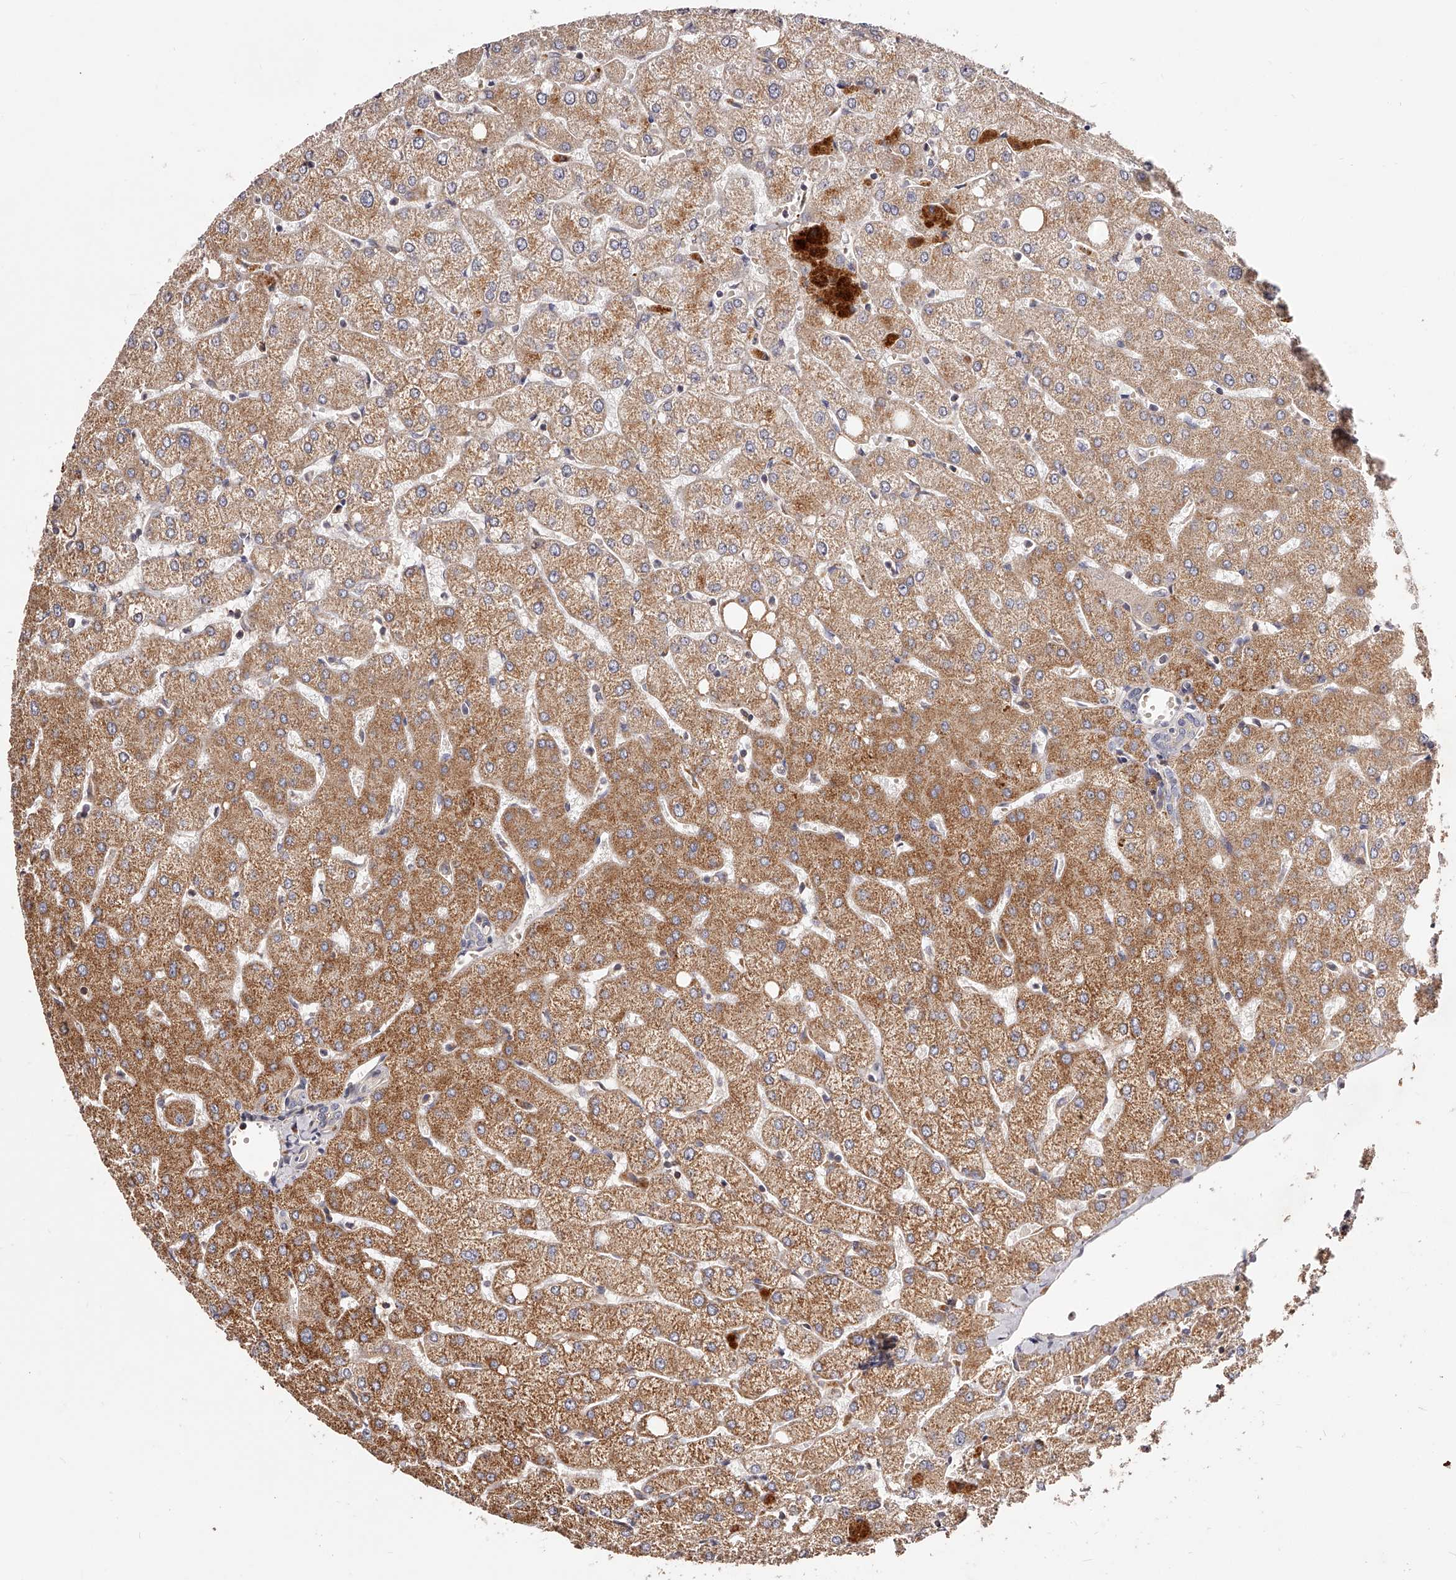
{"staining": {"intensity": "weak", "quantity": "<25%", "location": "cytoplasmic/membranous"}, "tissue": "liver", "cell_type": "Cholangiocytes", "image_type": "normal", "snomed": [{"axis": "morphology", "description": "Normal tissue, NOS"}, {"axis": "topography", "description": "Liver"}], "caption": "This micrograph is of benign liver stained with IHC to label a protein in brown with the nuclei are counter-stained blue. There is no expression in cholangiocytes.", "gene": "PHACTR1", "patient": {"sex": "female", "age": 54}}